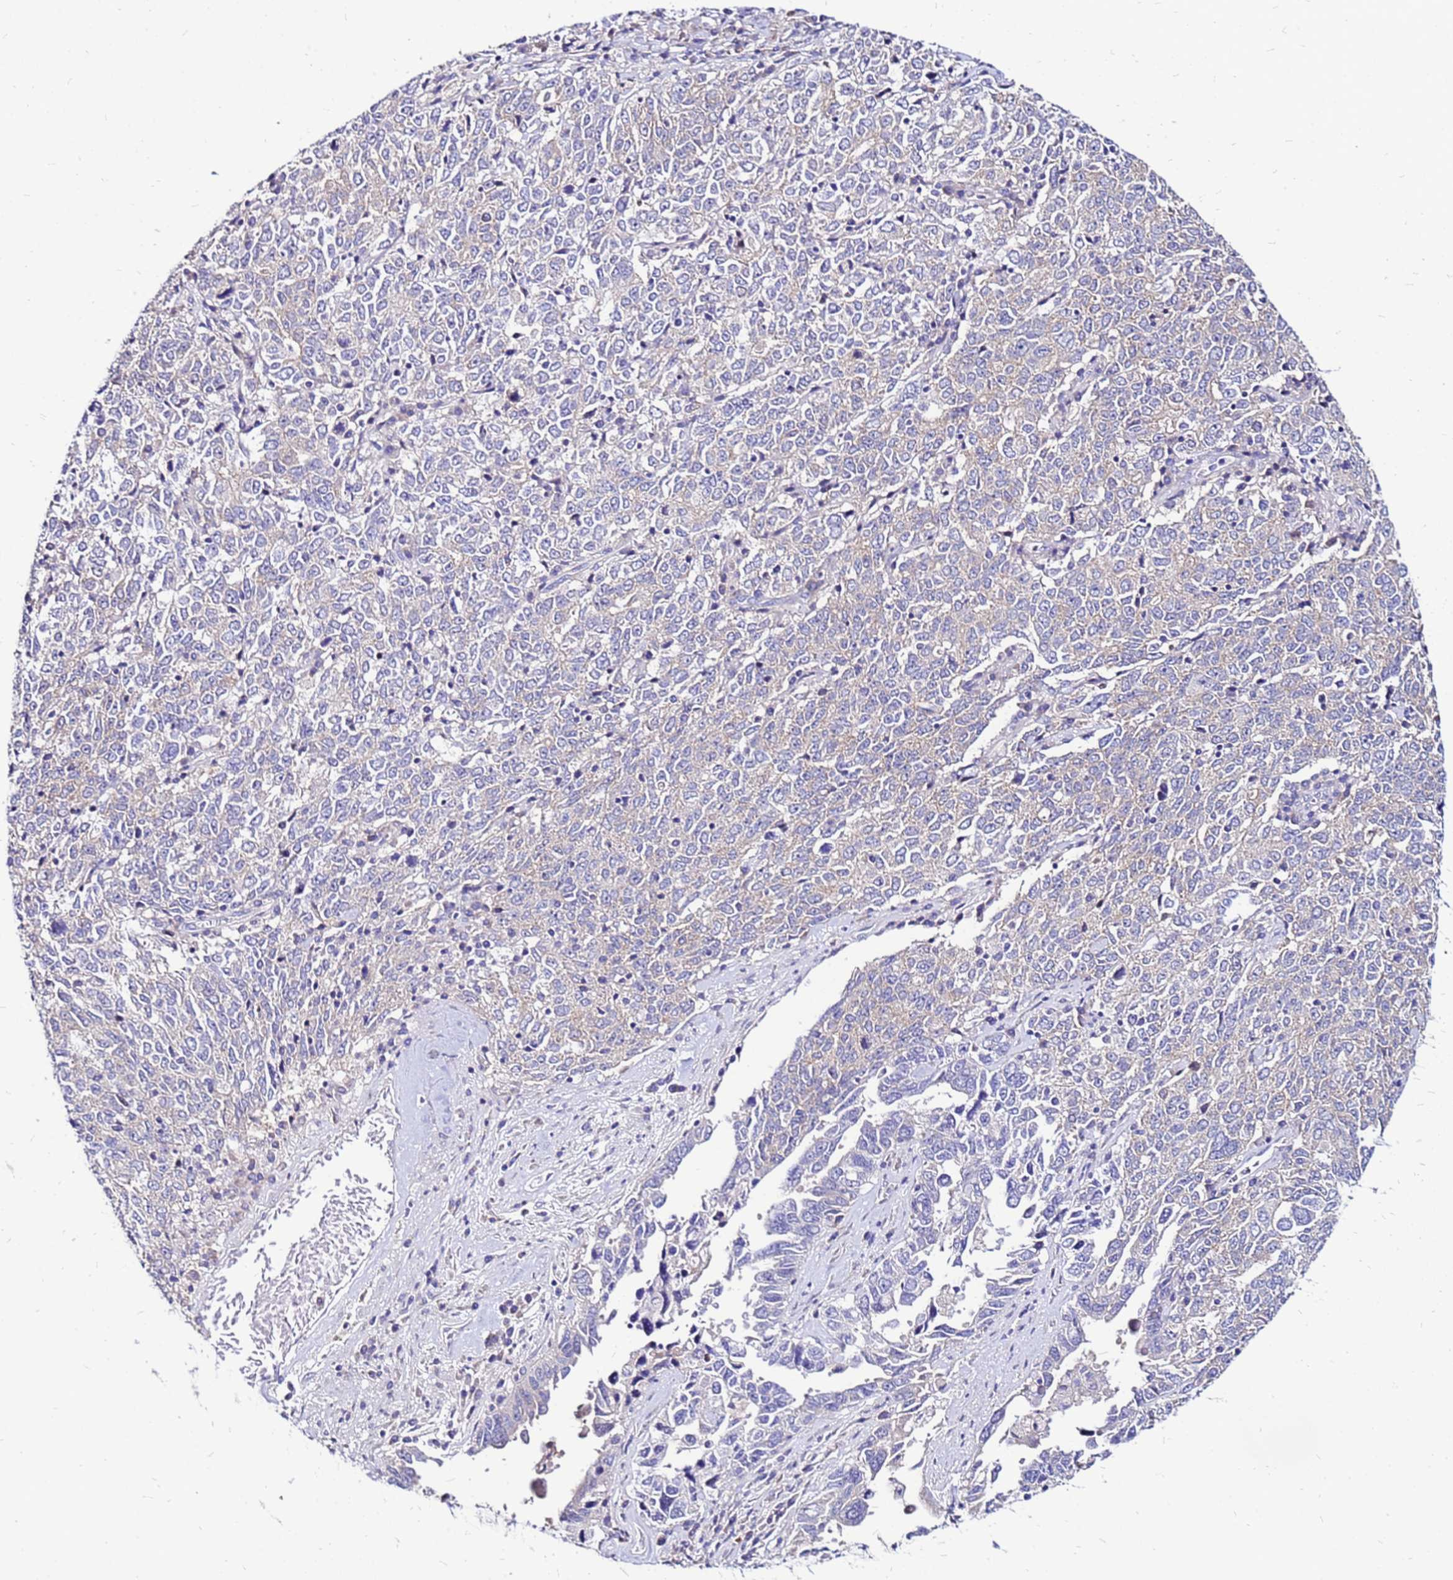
{"staining": {"intensity": "negative", "quantity": "none", "location": "none"}, "tissue": "ovarian cancer", "cell_type": "Tumor cells", "image_type": "cancer", "snomed": [{"axis": "morphology", "description": "Carcinoma, endometroid"}, {"axis": "topography", "description": "Ovary"}], "caption": "An immunohistochemistry (IHC) image of endometroid carcinoma (ovarian) is shown. There is no staining in tumor cells of endometroid carcinoma (ovarian). (DAB immunohistochemistry visualized using brightfield microscopy, high magnification).", "gene": "ARHGEF5", "patient": {"sex": "female", "age": 62}}